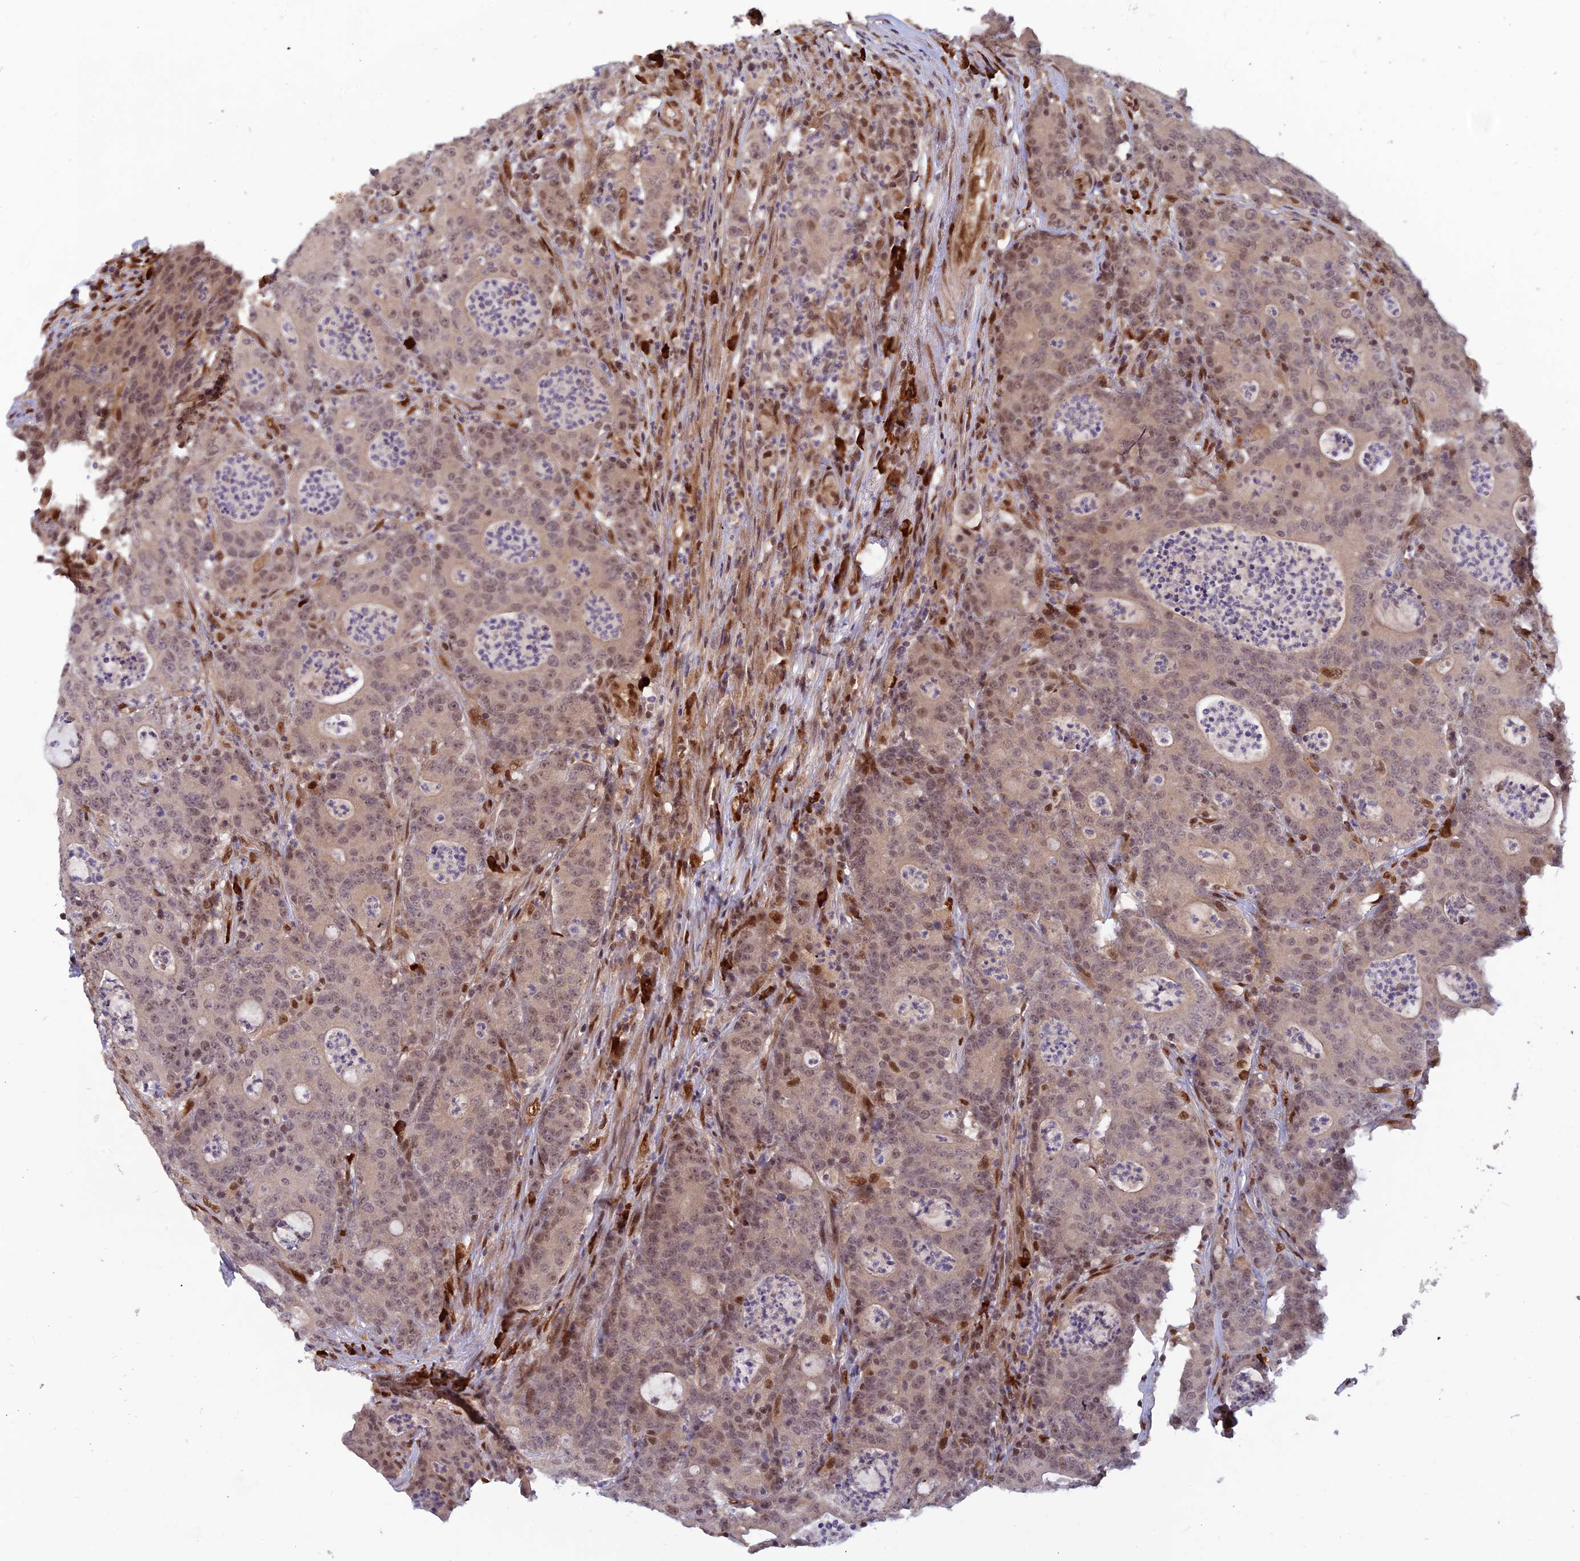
{"staining": {"intensity": "negative", "quantity": "none", "location": "none"}, "tissue": "colorectal cancer", "cell_type": "Tumor cells", "image_type": "cancer", "snomed": [{"axis": "morphology", "description": "Adenocarcinoma, NOS"}, {"axis": "topography", "description": "Colon"}], "caption": "High magnification brightfield microscopy of adenocarcinoma (colorectal) stained with DAB (brown) and counterstained with hematoxylin (blue): tumor cells show no significant positivity. The staining is performed using DAB (3,3'-diaminobenzidine) brown chromogen with nuclei counter-stained in using hematoxylin.", "gene": "ZNF565", "patient": {"sex": "male", "age": 83}}